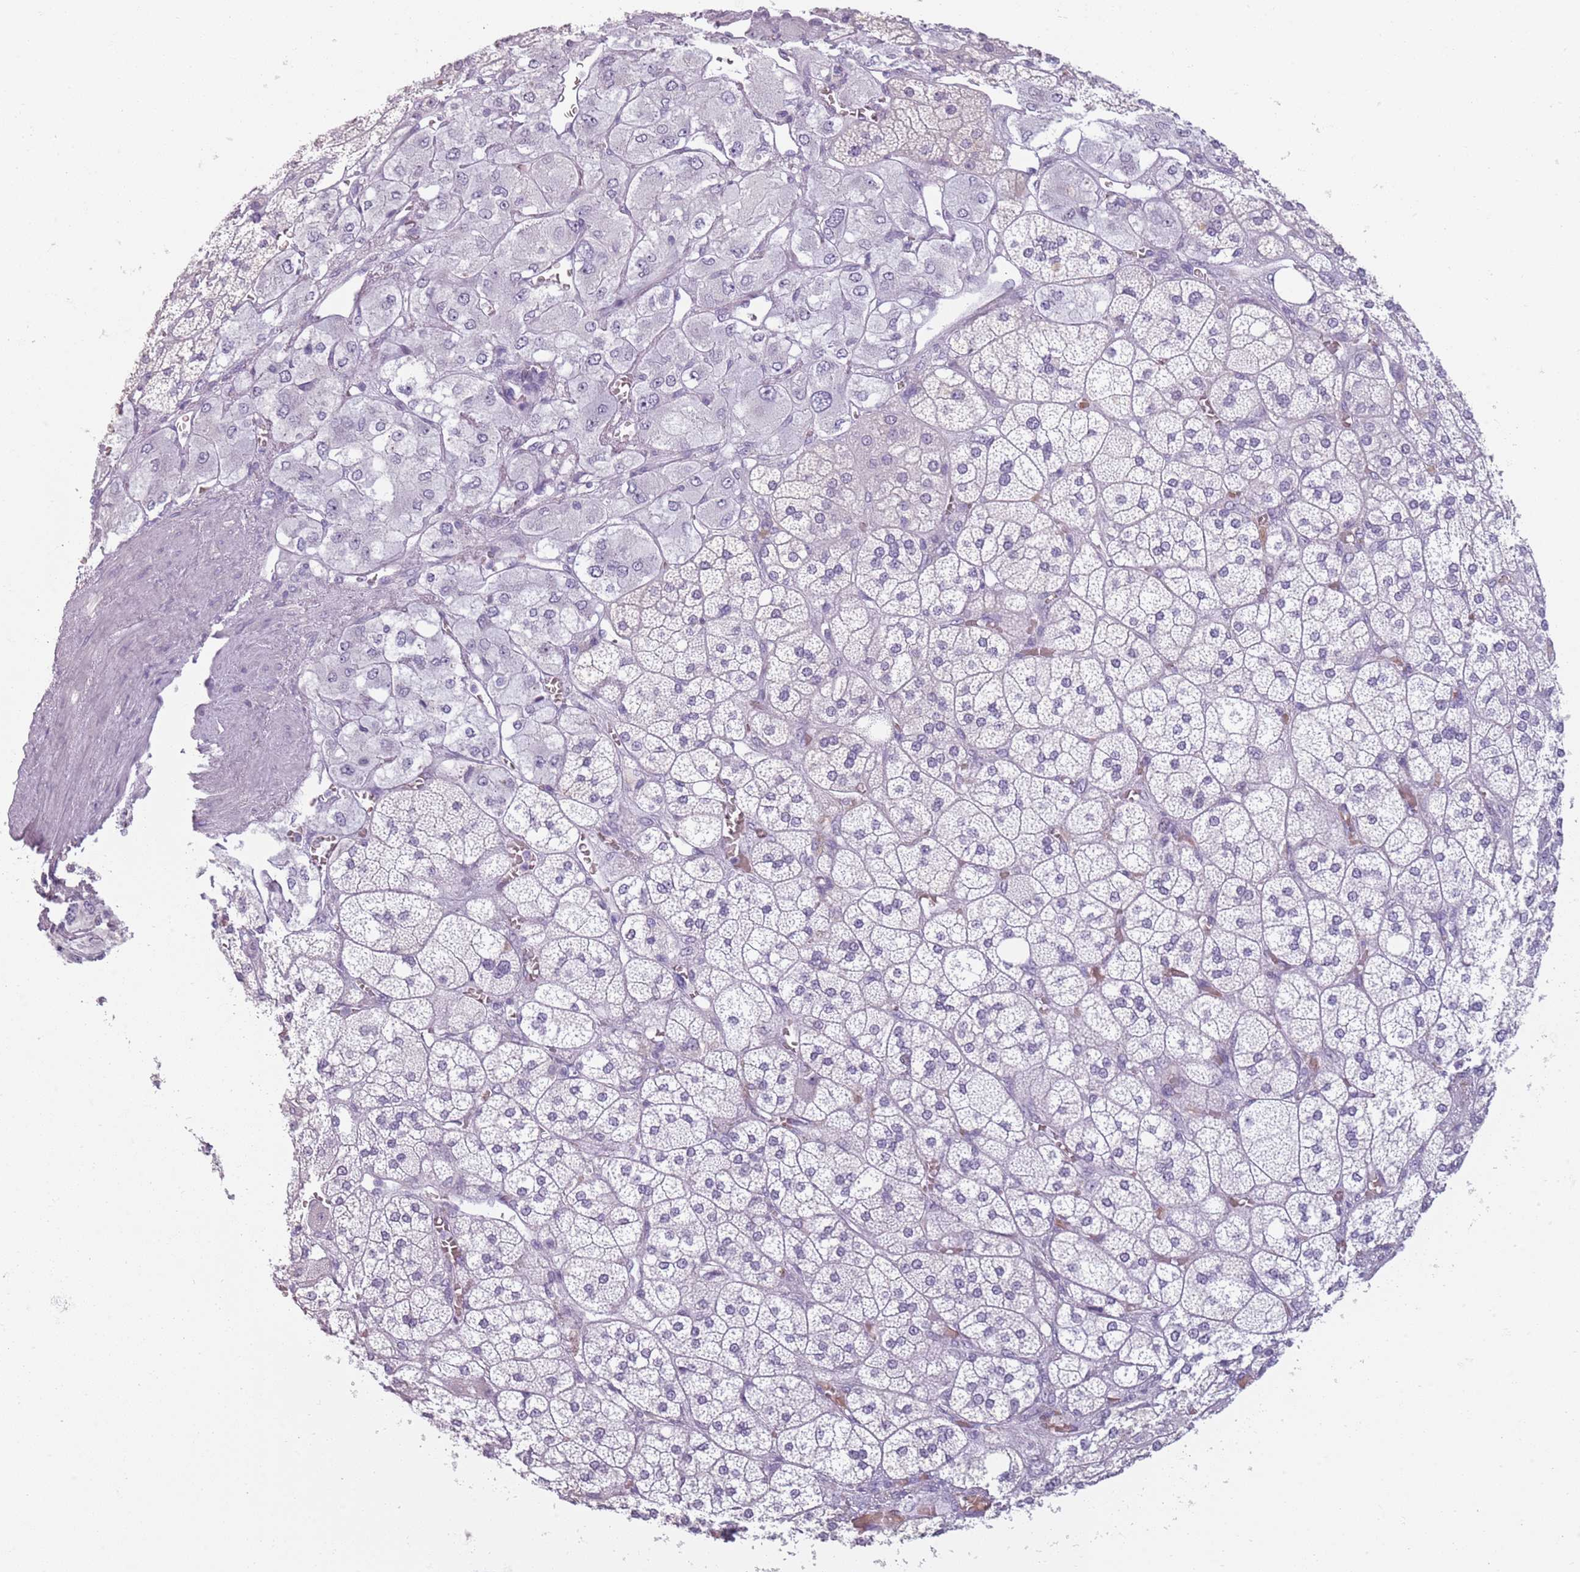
{"staining": {"intensity": "negative", "quantity": "none", "location": "none"}, "tissue": "adrenal gland", "cell_type": "Glandular cells", "image_type": "normal", "snomed": [{"axis": "morphology", "description": "Normal tissue, NOS"}, {"axis": "topography", "description": "Adrenal gland"}], "caption": "High power microscopy photomicrograph of an IHC image of normal adrenal gland, revealing no significant expression in glandular cells. (IHC, brightfield microscopy, high magnification).", "gene": "PIEZO1", "patient": {"sex": "male", "age": 61}}